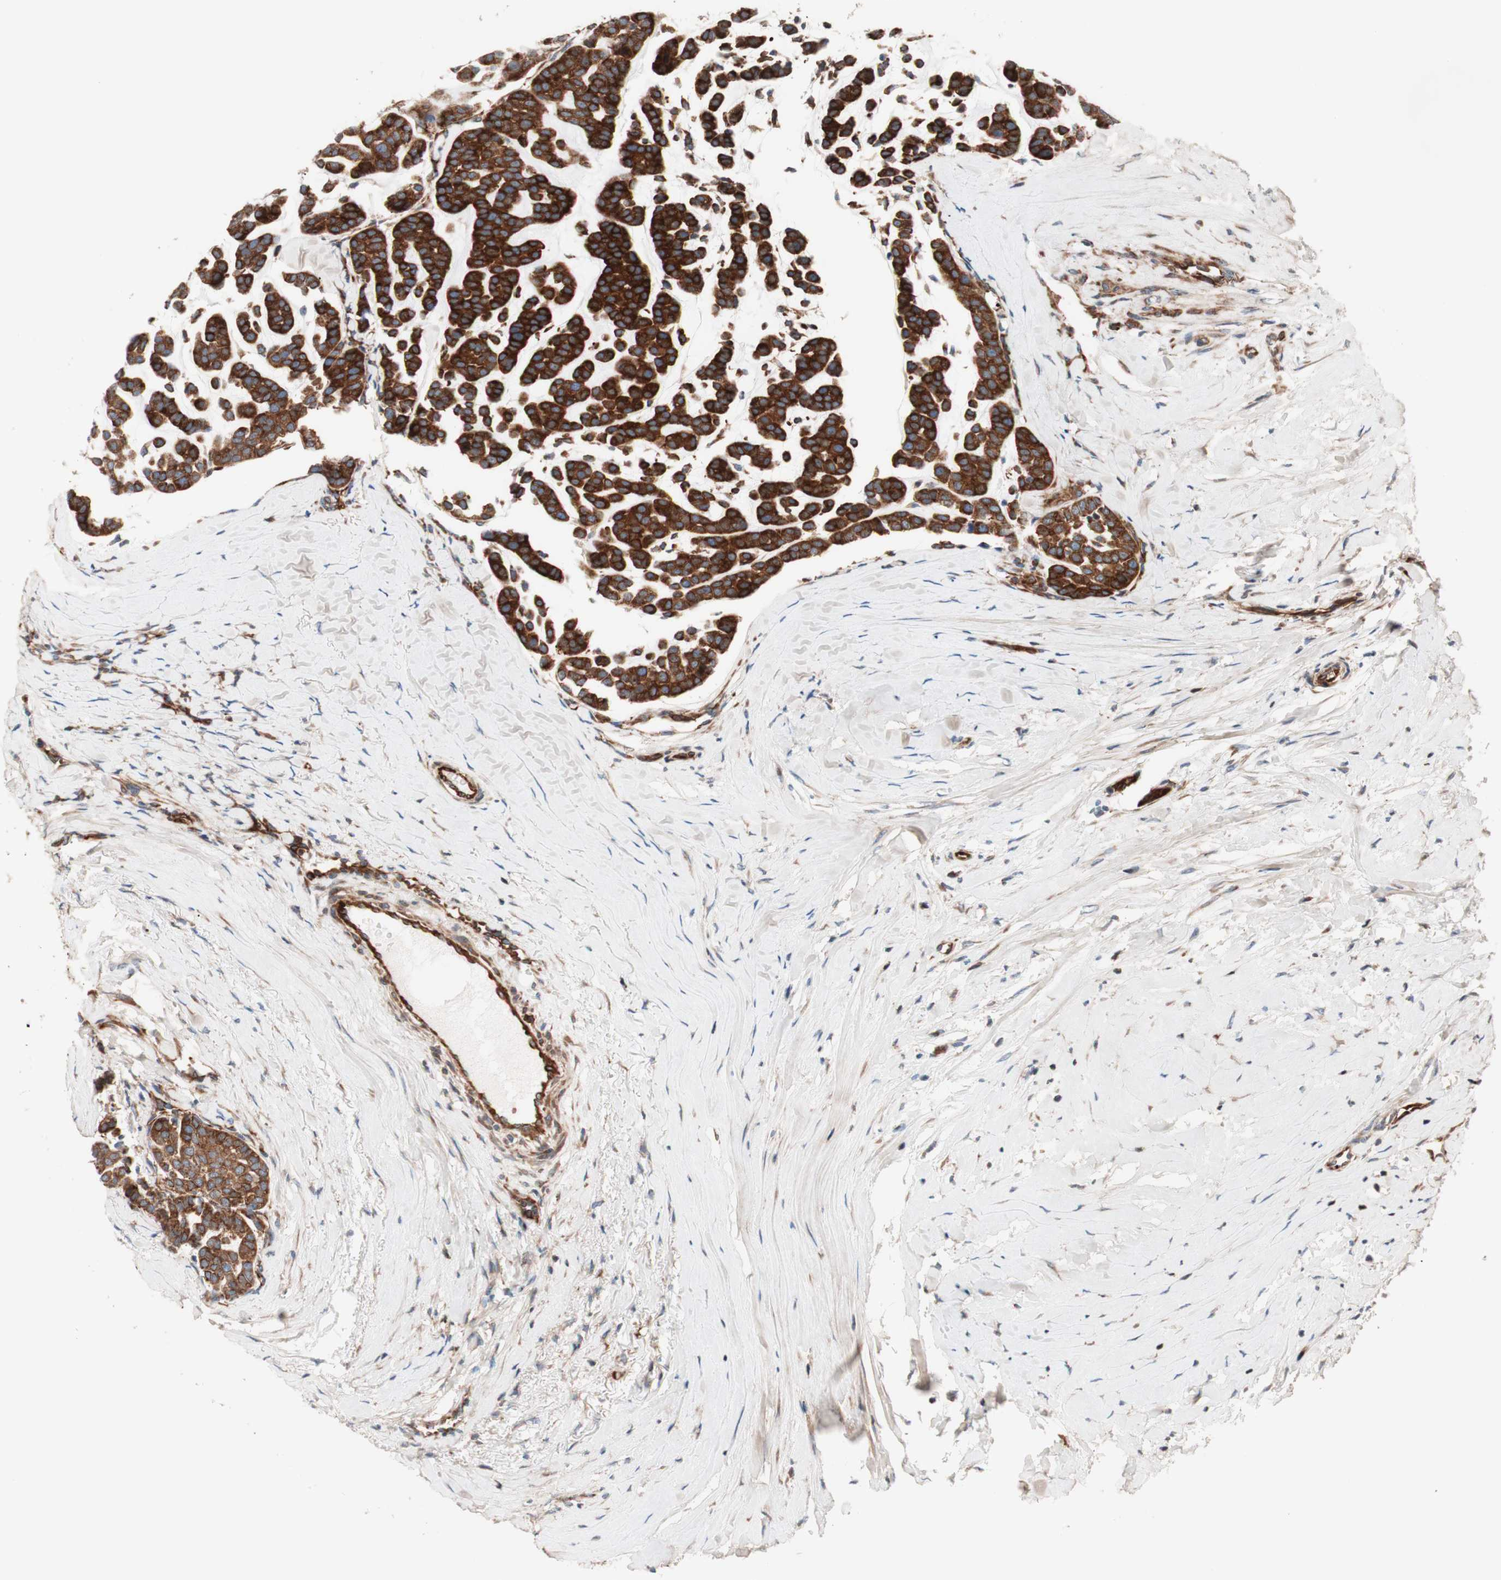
{"staining": {"intensity": "strong", "quantity": ">75%", "location": "cytoplasmic/membranous"}, "tissue": "head and neck cancer", "cell_type": "Tumor cells", "image_type": "cancer", "snomed": [{"axis": "morphology", "description": "Adenocarcinoma, NOS"}, {"axis": "morphology", "description": "Adenoma, NOS"}, {"axis": "topography", "description": "Head-Neck"}], "caption": "Protein analysis of head and neck cancer (adenoma) tissue demonstrates strong cytoplasmic/membranous expression in approximately >75% of tumor cells.", "gene": "CCN4", "patient": {"sex": "female", "age": 55}}